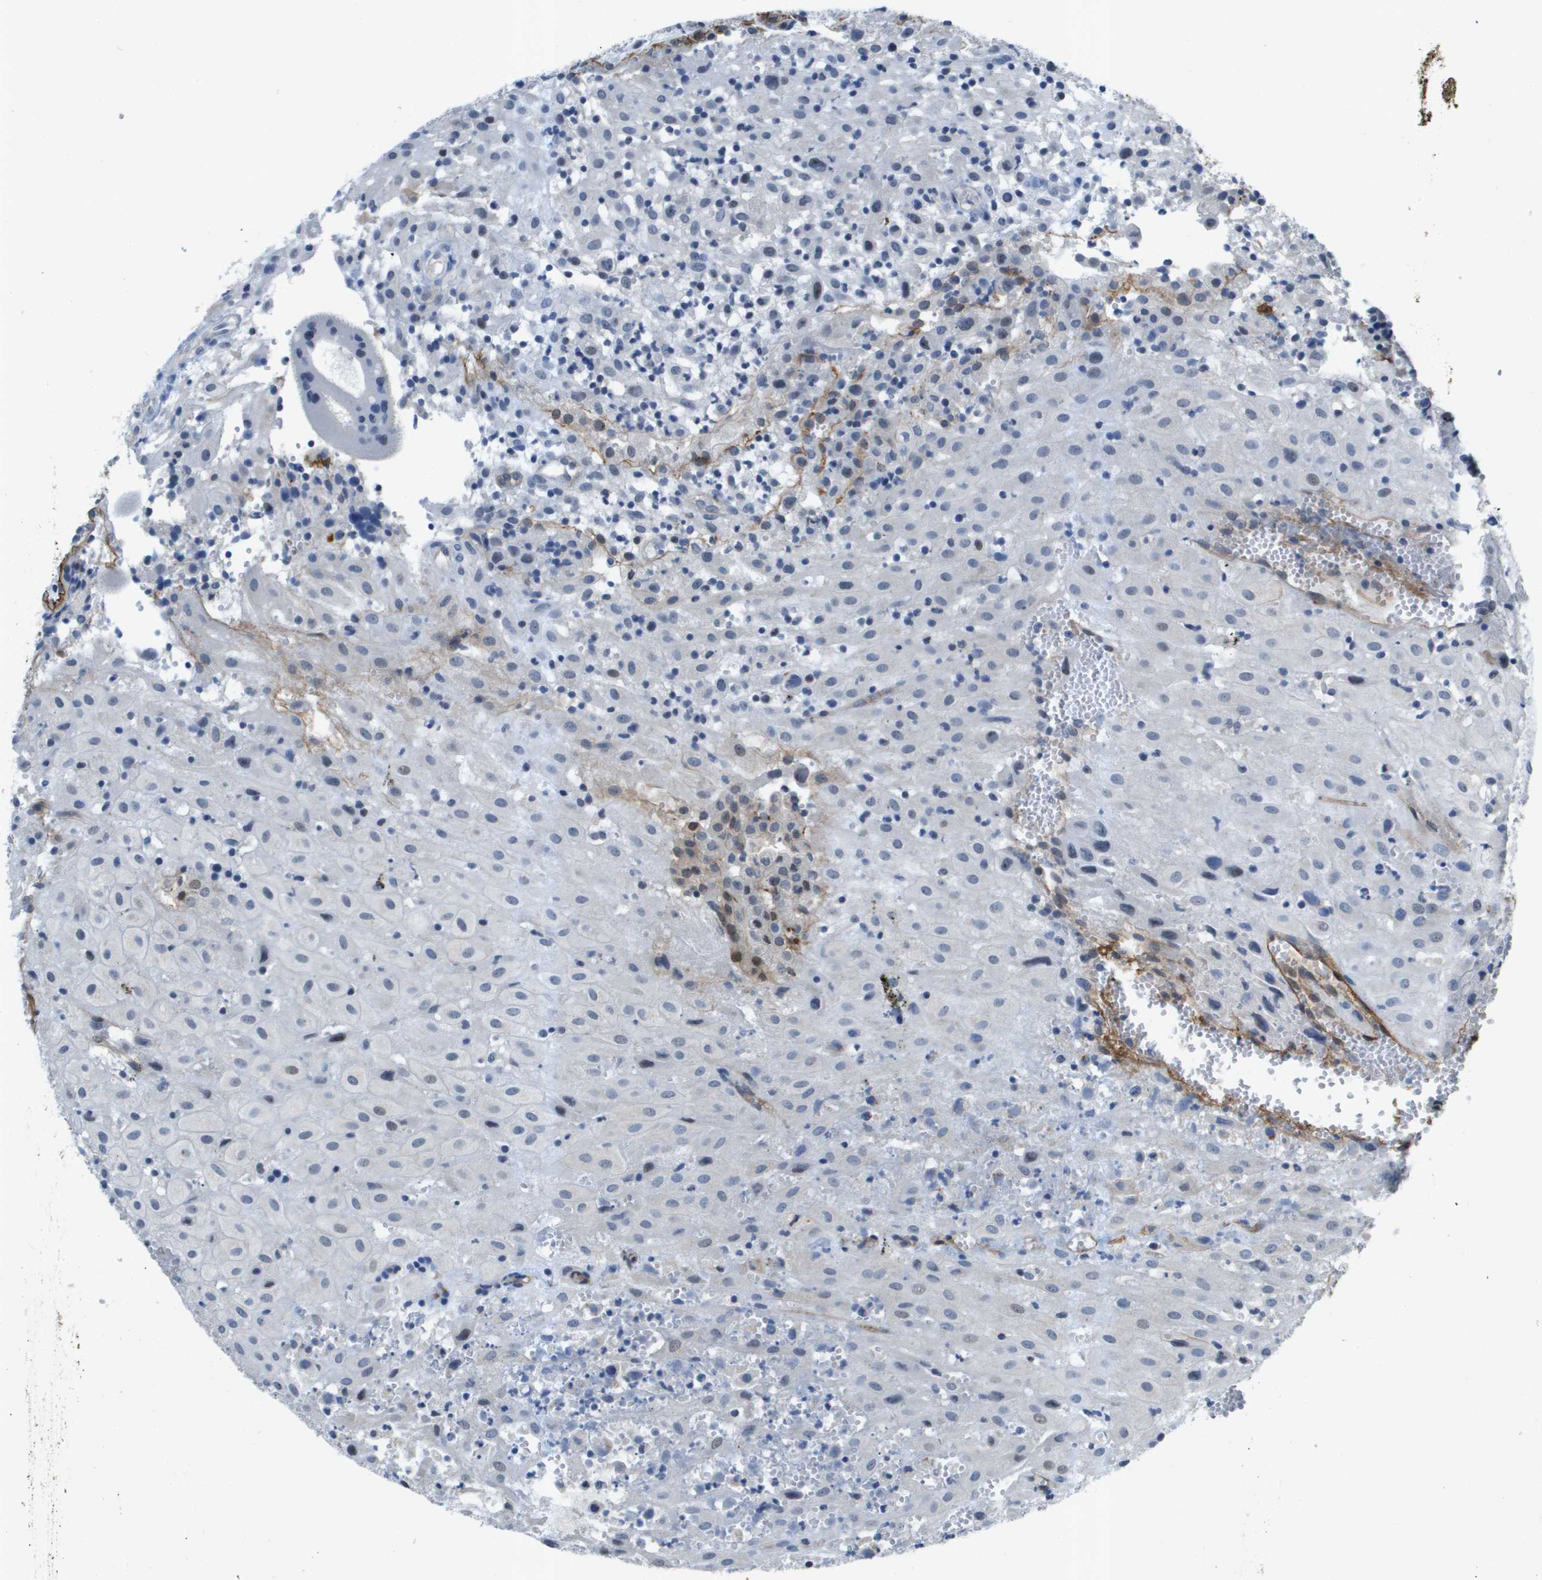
{"staining": {"intensity": "weak", "quantity": "<25%", "location": "nuclear"}, "tissue": "placenta", "cell_type": "Decidual cells", "image_type": "normal", "snomed": [{"axis": "morphology", "description": "Normal tissue, NOS"}, {"axis": "topography", "description": "Placenta"}], "caption": "A high-resolution photomicrograph shows immunohistochemistry staining of benign placenta, which displays no significant staining in decidual cells. (DAB (3,3'-diaminobenzidine) immunohistochemistry with hematoxylin counter stain).", "gene": "ITGA6", "patient": {"sex": "female", "age": 18}}